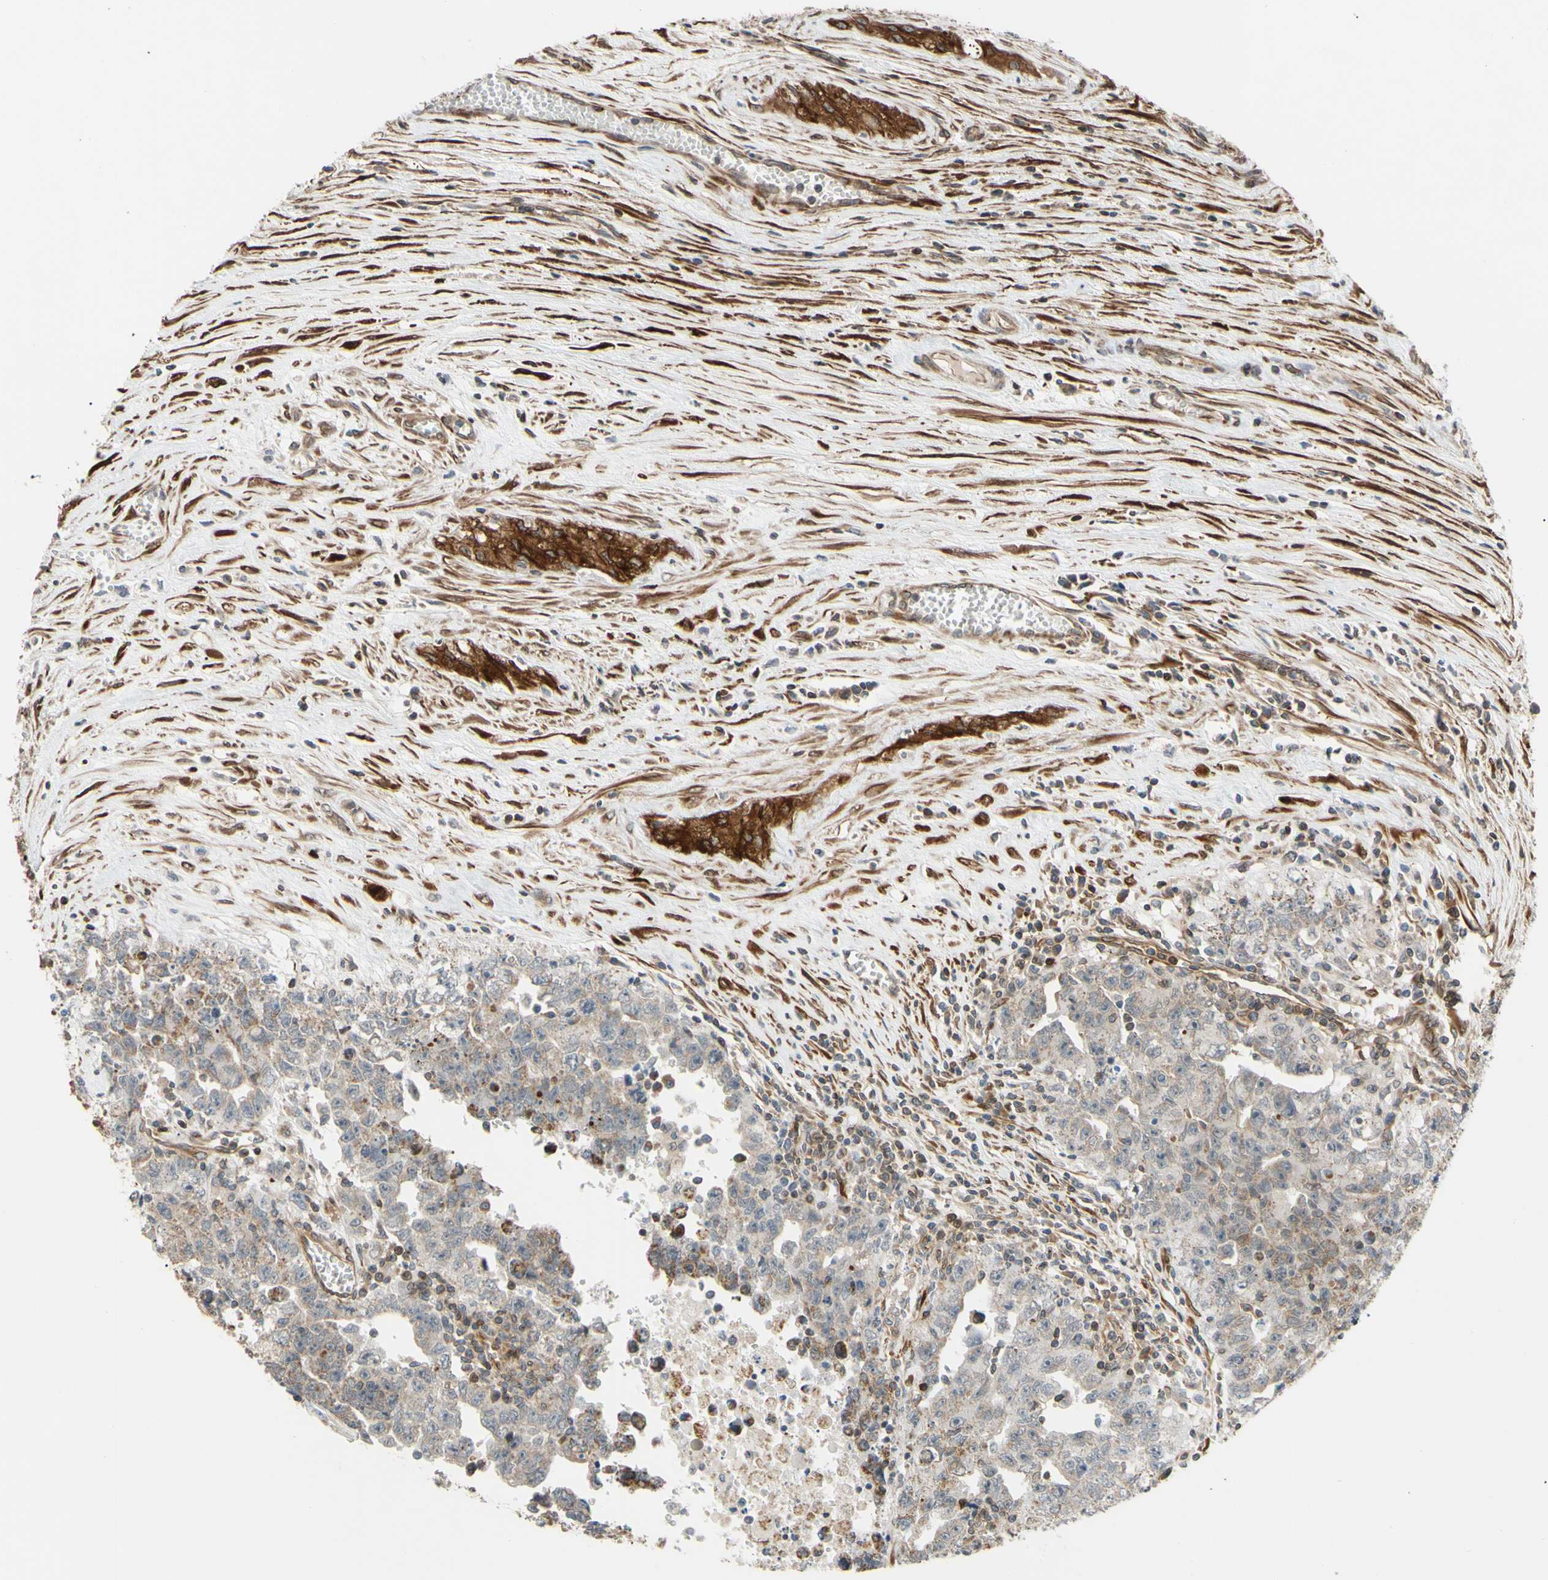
{"staining": {"intensity": "weak", "quantity": "25%-75%", "location": "cytoplasmic/membranous"}, "tissue": "testis cancer", "cell_type": "Tumor cells", "image_type": "cancer", "snomed": [{"axis": "morphology", "description": "Carcinoma, Embryonal, NOS"}, {"axis": "topography", "description": "Testis"}], "caption": "Immunohistochemistry (IHC) of human testis embryonal carcinoma exhibits low levels of weak cytoplasmic/membranous staining in about 25%-75% of tumor cells.", "gene": "PRAF2", "patient": {"sex": "male", "age": 28}}